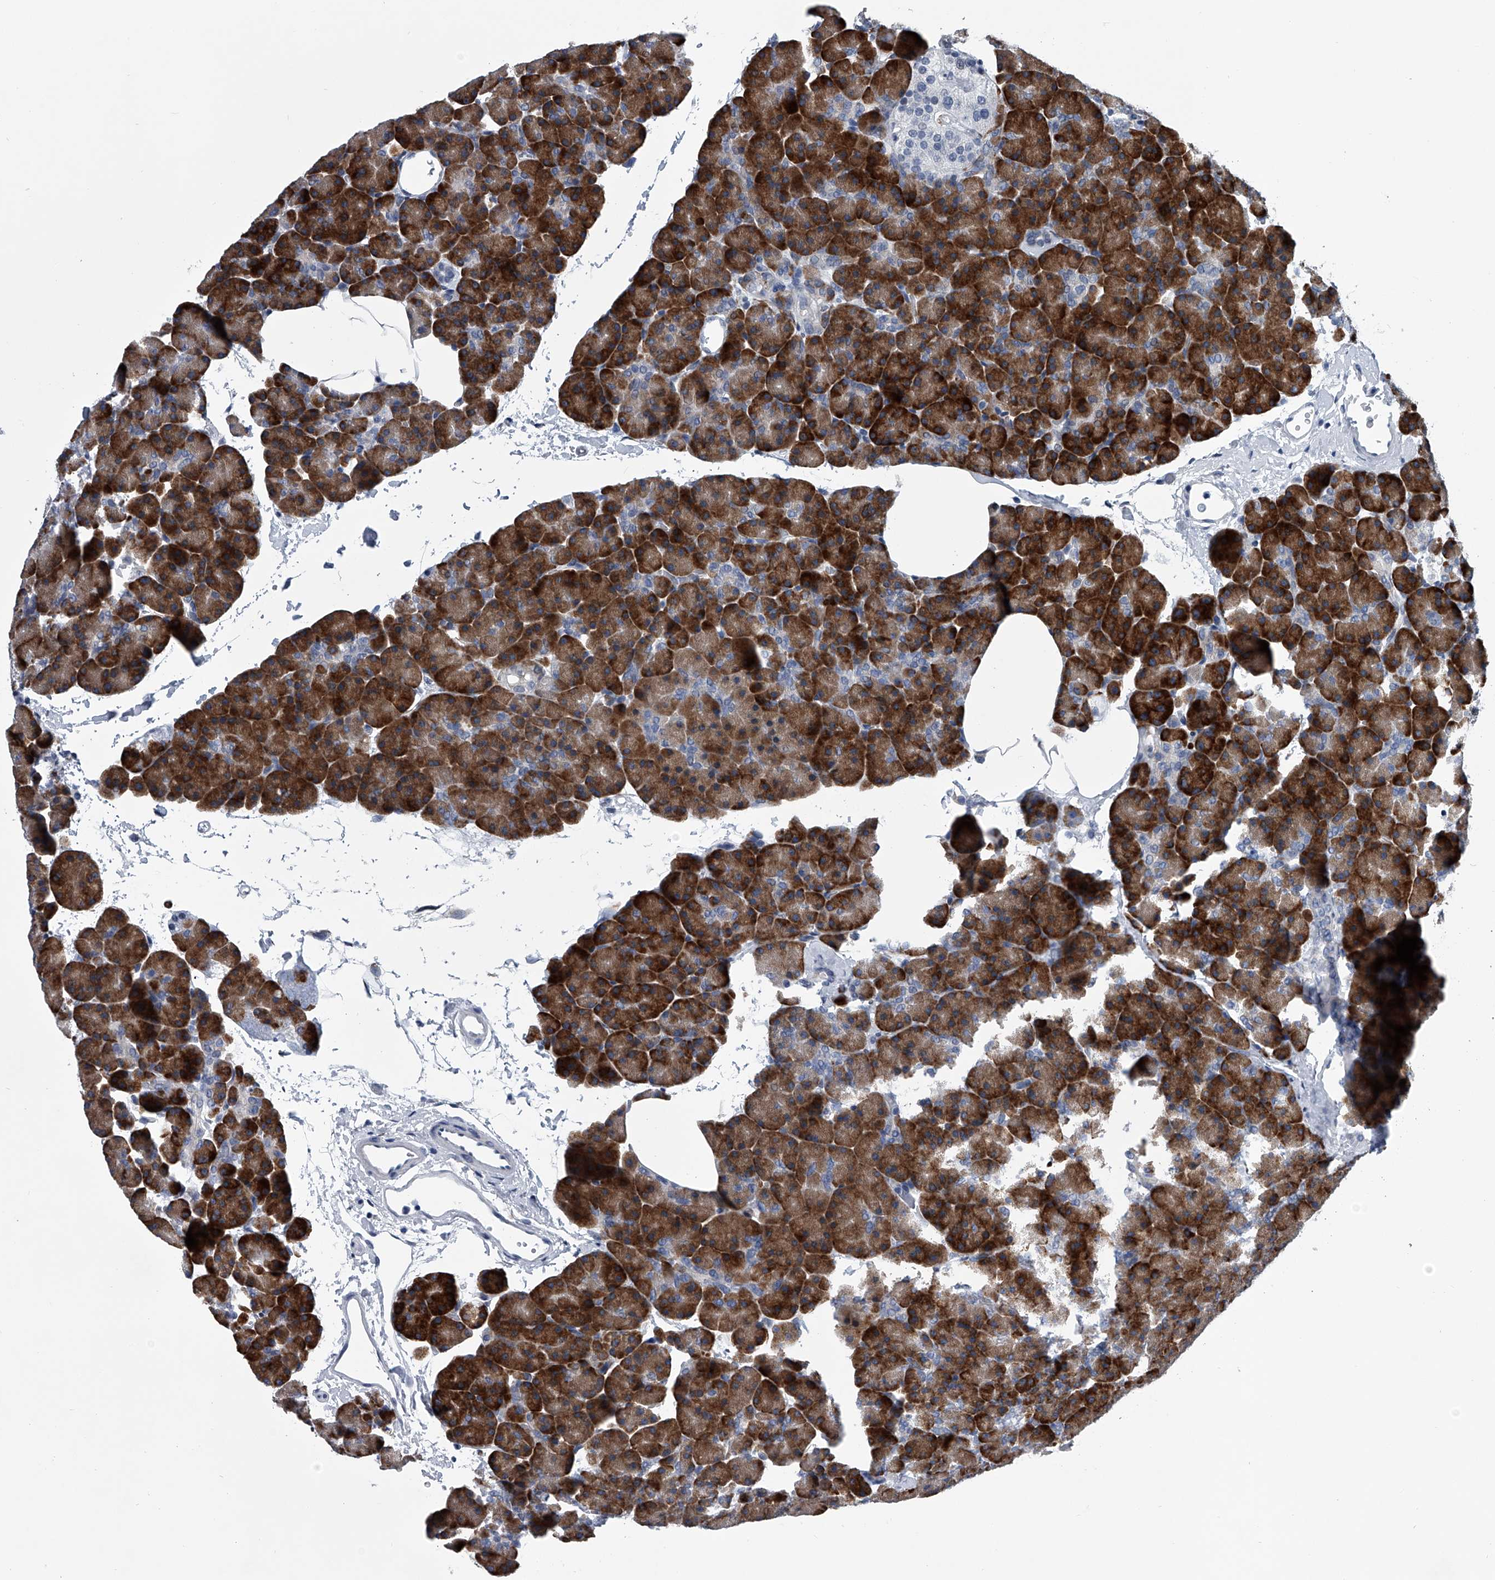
{"staining": {"intensity": "strong", "quantity": ">75%", "location": "cytoplasmic/membranous"}, "tissue": "pancreas", "cell_type": "Exocrine glandular cells", "image_type": "normal", "snomed": [{"axis": "morphology", "description": "Normal tissue, NOS"}, {"axis": "morphology", "description": "Carcinoid, malignant, NOS"}, {"axis": "topography", "description": "Pancreas"}], "caption": "High-magnification brightfield microscopy of benign pancreas stained with DAB (3,3'-diaminobenzidine) (brown) and counterstained with hematoxylin (blue). exocrine glandular cells exhibit strong cytoplasmic/membranous expression is present in approximately>75% of cells. The staining was performed using DAB (3,3'-diaminobenzidine), with brown indicating positive protein expression. Nuclei are stained blue with hematoxylin.", "gene": "PPP2R5D", "patient": {"sex": "female", "age": 35}}